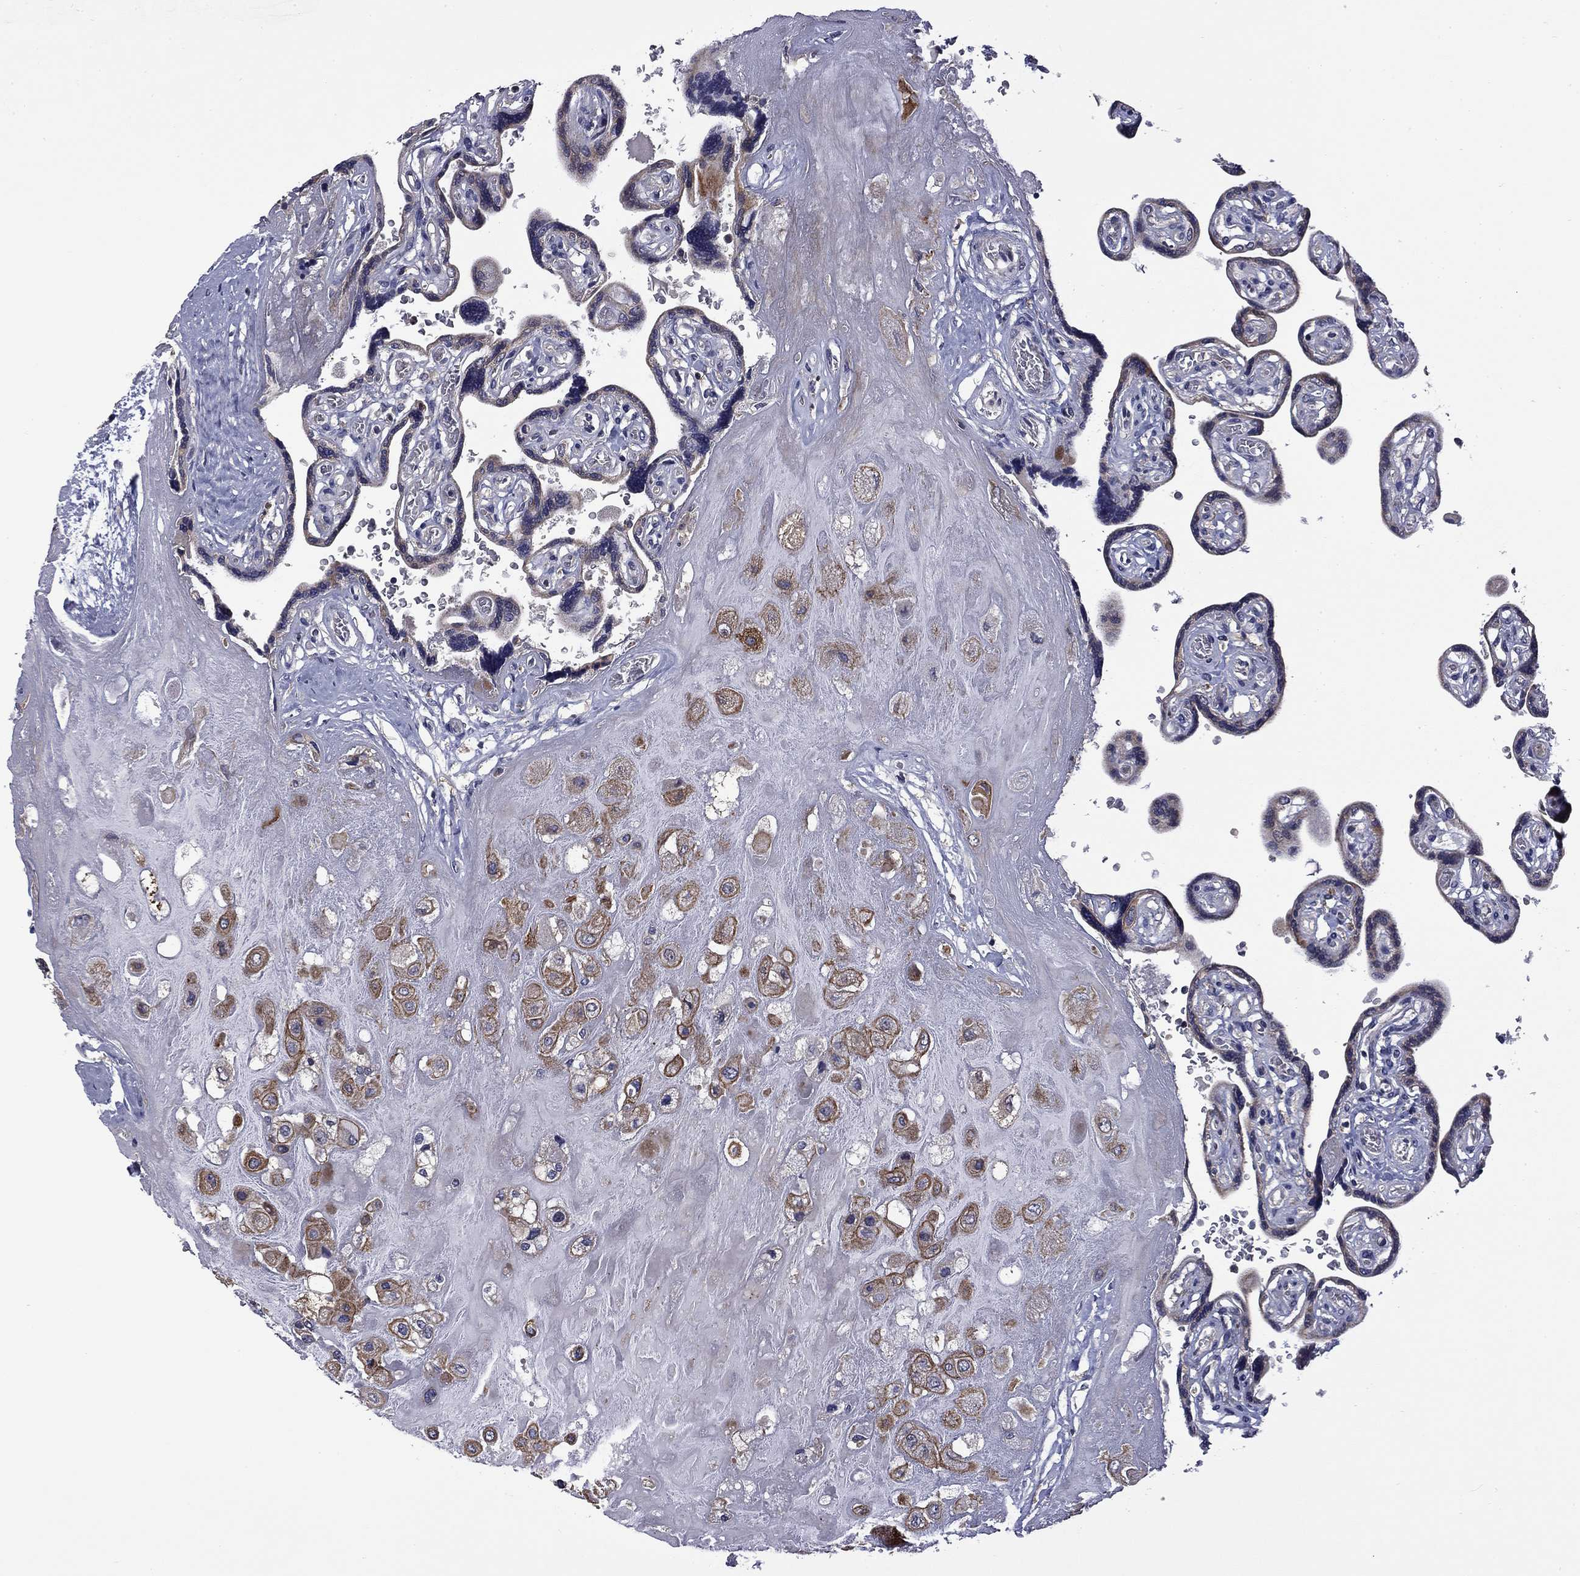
{"staining": {"intensity": "moderate", "quantity": "25%-75%", "location": "cytoplasmic/membranous"}, "tissue": "placenta", "cell_type": "Decidual cells", "image_type": "normal", "snomed": [{"axis": "morphology", "description": "Normal tissue, NOS"}, {"axis": "topography", "description": "Placenta"}], "caption": "Immunohistochemical staining of benign human placenta shows medium levels of moderate cytoplasmic/membranous staining in approximately 25%-75% of decidual cells.", "gene": "CEACAM7", "patient": {"sex": "female", "age": 32}}